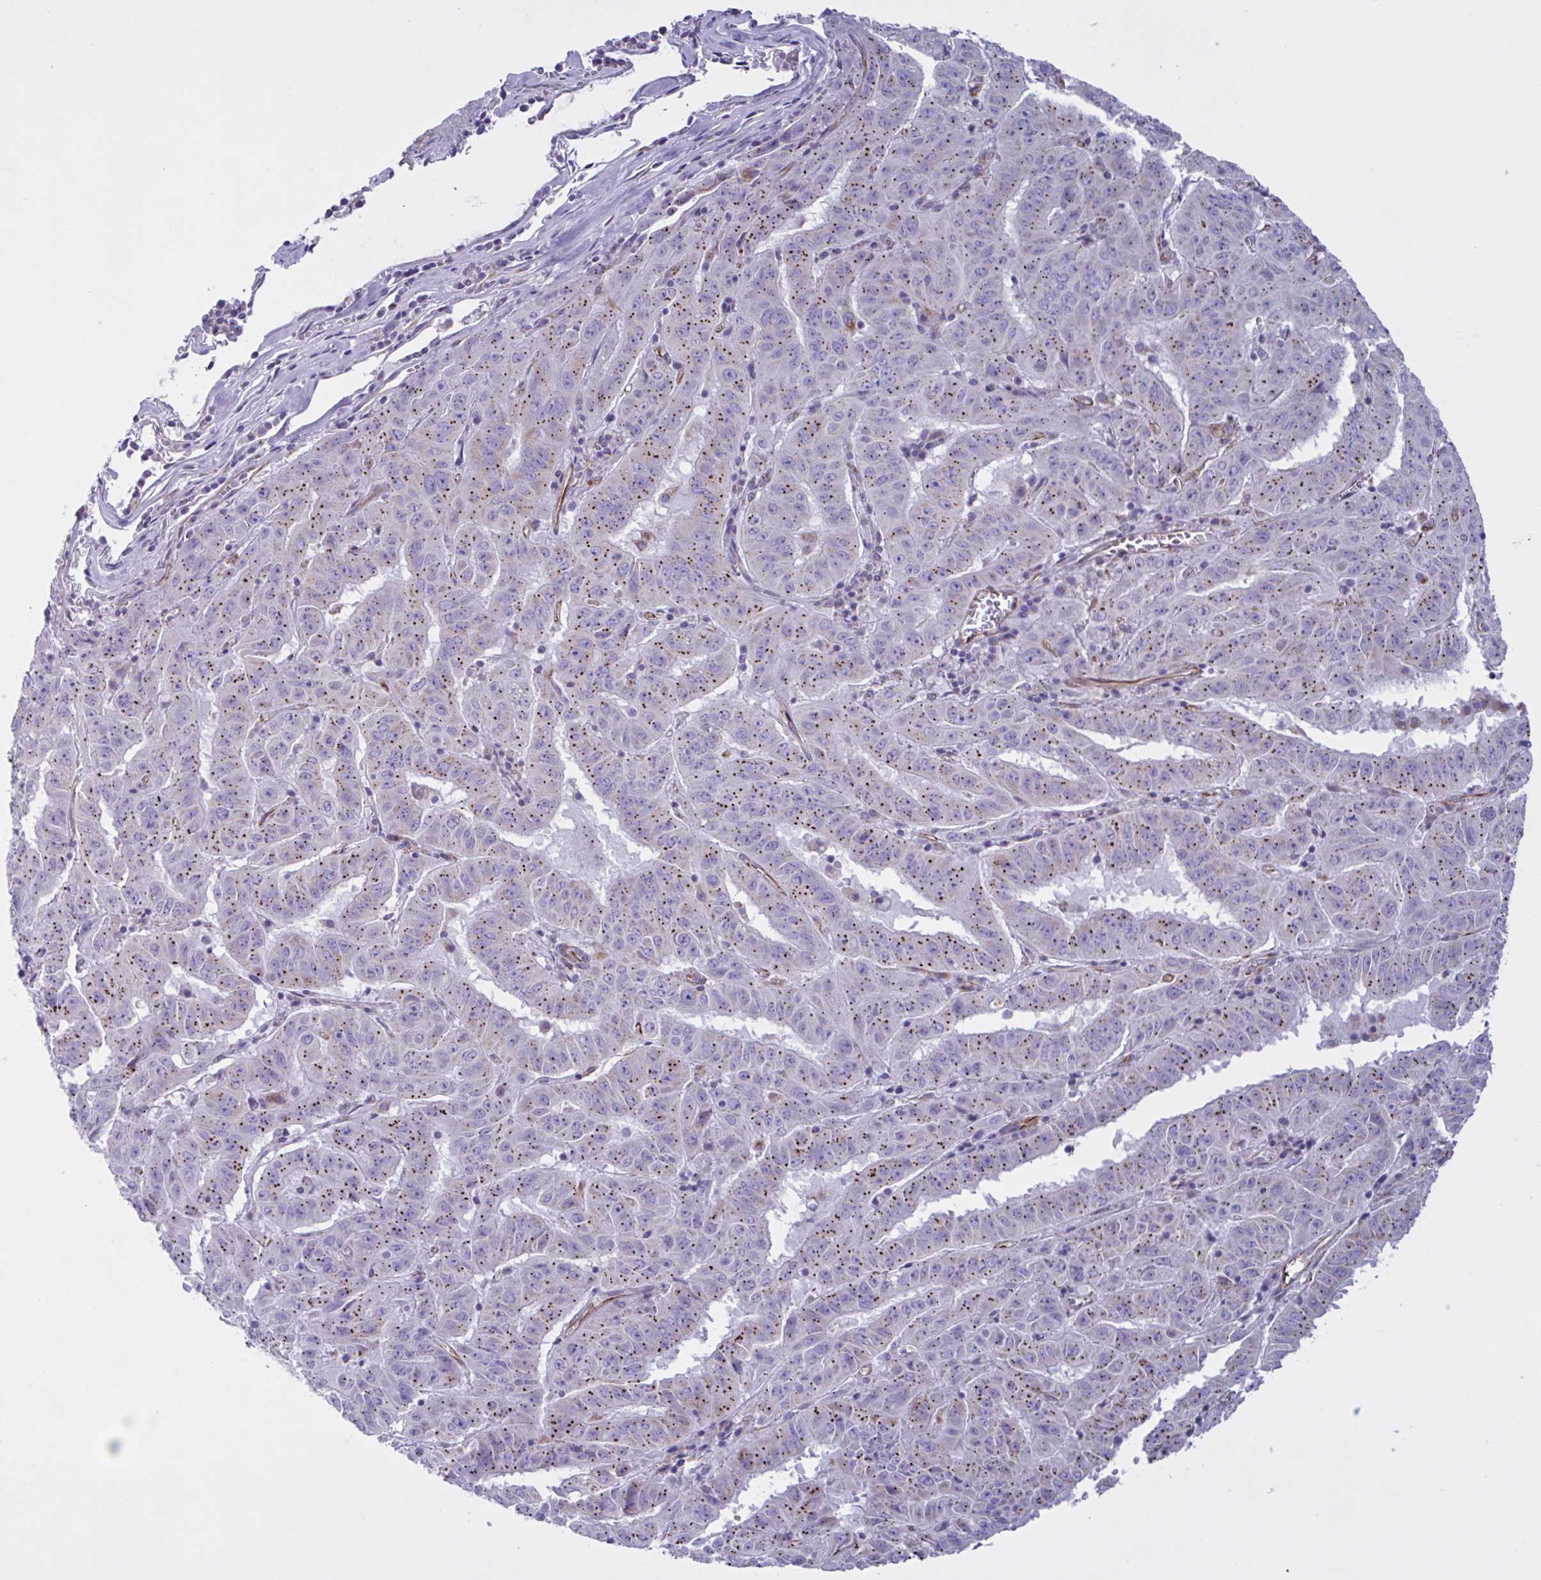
{"staining": {"intensity": "strong", "quantity": "25%-75%", "location": "cytoplasmic/membranous"}, "tissue": "pancreatic cancer", "cell_type": "Tumor cells", "image_type": "cancer", "snomed": [{"axis": "morphology", "description": "Adenocarcinoma, NOS"}, {"axis": "topography", "description": "Pancreas"}], "caption": "Immunohistochemistry staining of pancreatic adenocarcinoma, which exhibits high levels of strong cytoplasmic/membranous positivity in approximately 25%-75% of tumor cells indicating strong cytoplasmic/membranous protein expression. The staining was performed using DAB (brown) for protein detection and nuclei were counterstained in hematoxylin (blue).", "gene": "TMEM86B", "patient": {"sex": "male", "age": 63}}